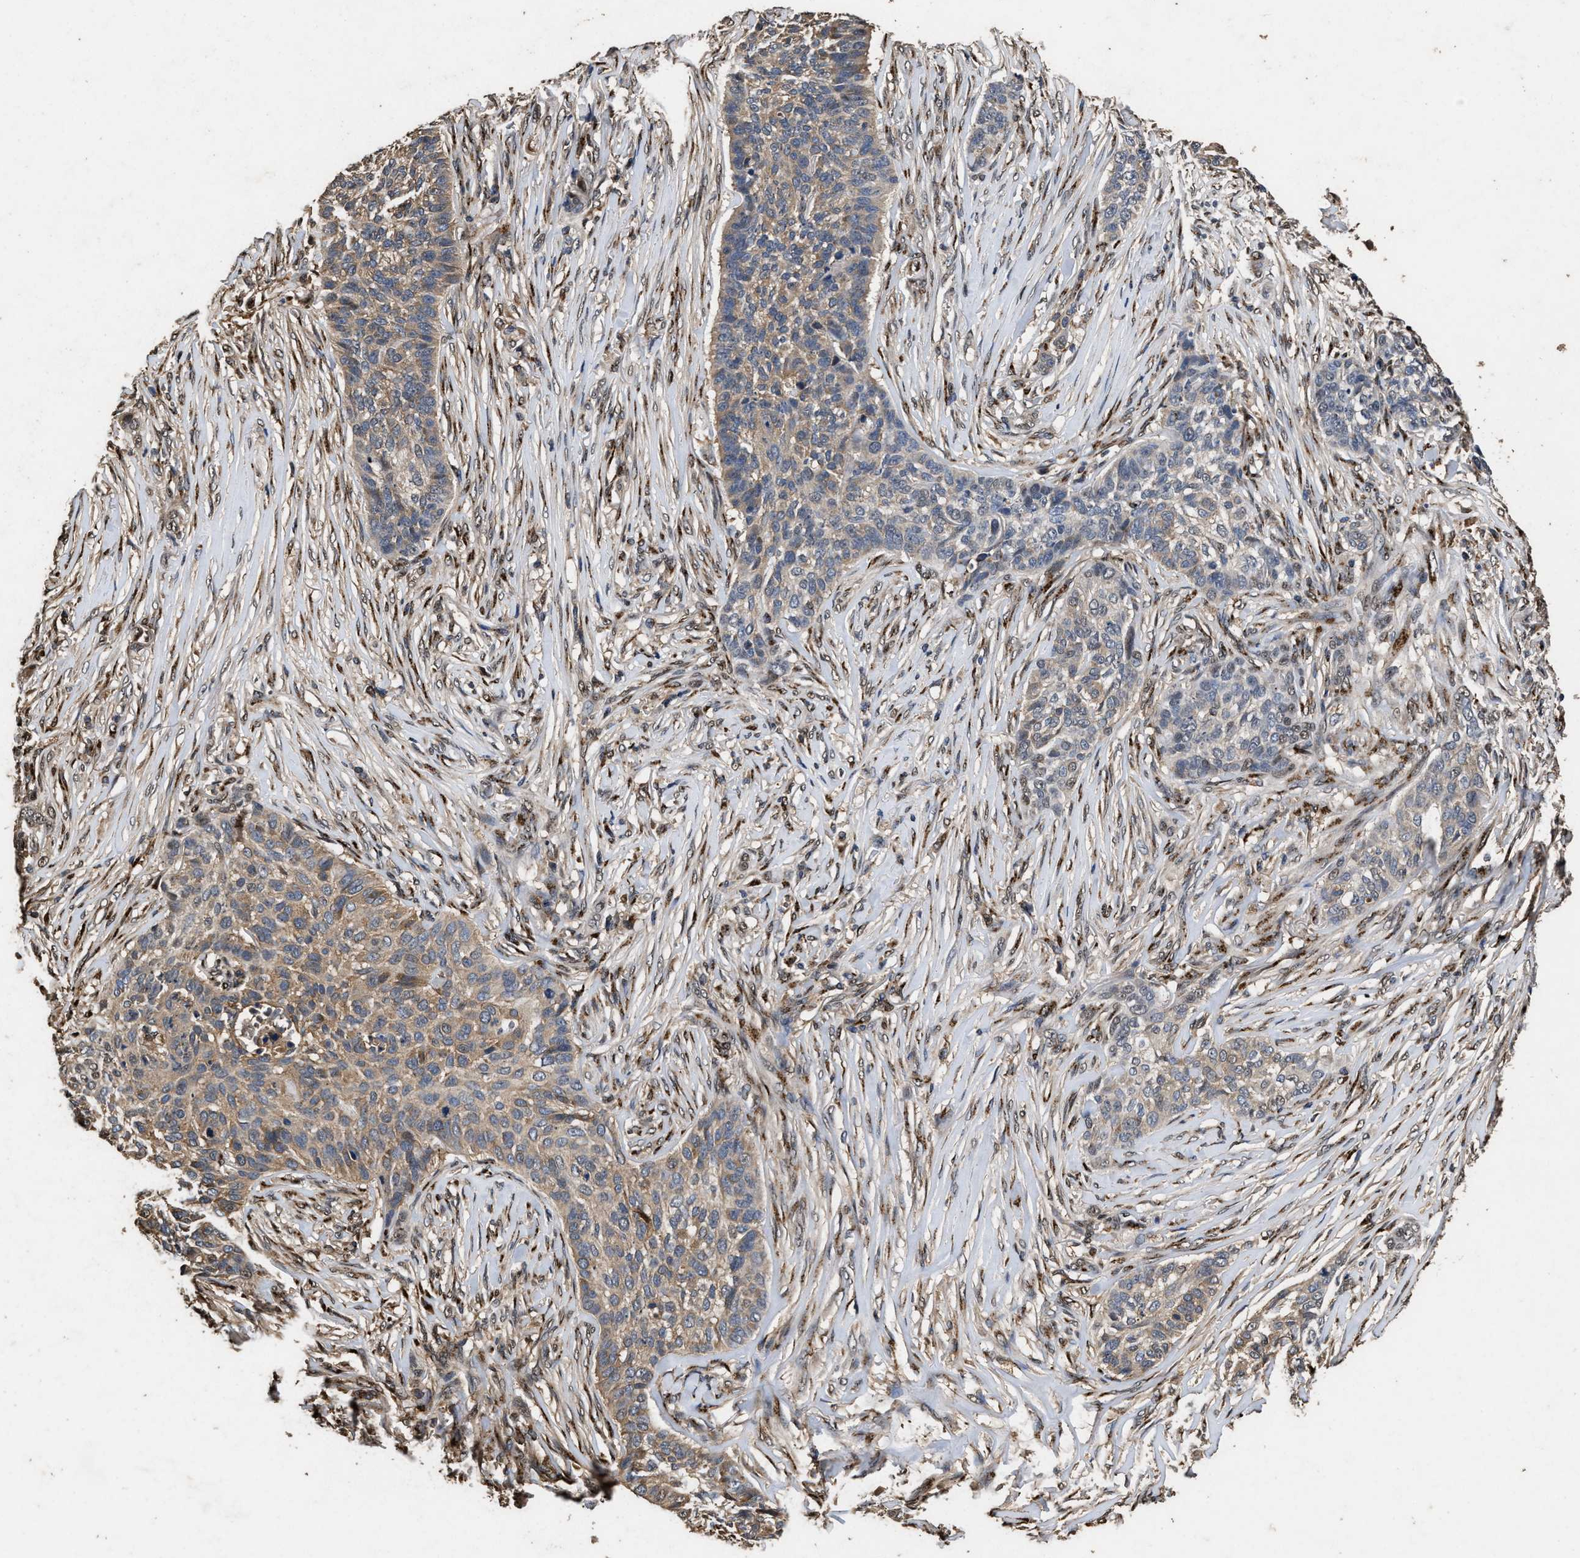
{"staining": {"intensity": "weak", "quantity": ">75%", "location": "cytoplasmic/membranous"}, "tissue": "skin cancer", "cell_type": "Tumor cells", "image_type": "cancer", "snomed": [{"axis": "morphology", "description": "Basal cell carcinoma"}, {"axis": "topography", "description": "Skin"}], "caption": "Tumor cells display low levels of weak cytoplasmic/membranous positivity in about >75% of cells in human skin basal cell carcinoma.", "gene": "TPST2", "patient": {"sex": "male", "age": 85}}